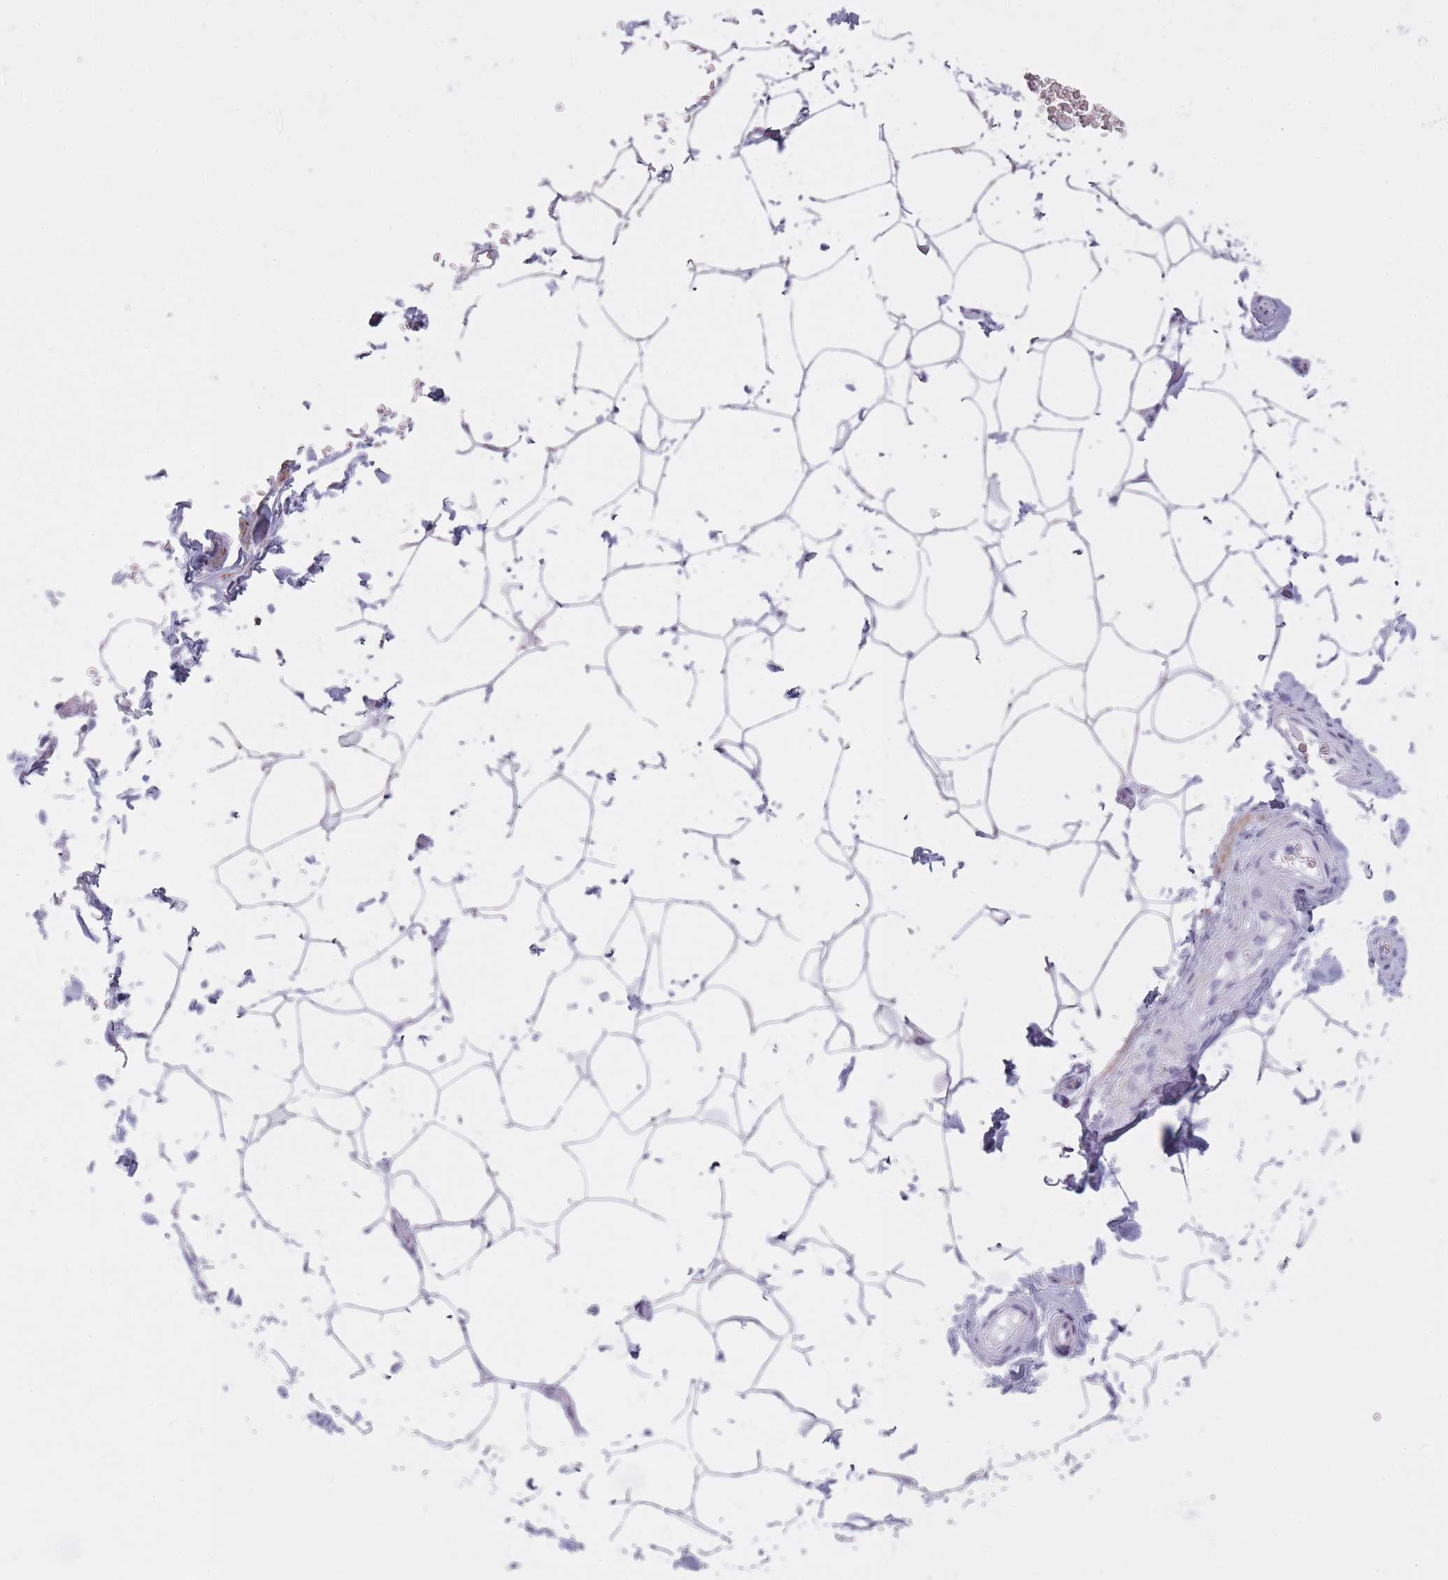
{"staining": {"intensity": "negative", "quantity": "none", "location": "none"}, "tissue": "adipose tissue", "cell_type": "Adipocytes", "image_type": "normal", "snomed": [{"axis": "morphology", "description": "Normal tissue, NOS"}, {"axis": "topography", "description": "Soft tissue"}, {"axis": "topography", "description": "Adipose tissue"}, {"axis": "topography", "description": "Vascular tissue"}, {"axis": "topography", "description": "Peripheral nerve tissue"}], "caption": "An immunohistochemistry (IHC) photomicrograph of unremarkable adipose tissue is shown. There is no staining in adipocytes of adipose tissue. The staining is performed using DAB brown chromogen with nuclei counter-stained in using hematoxylin.", "gene": "GOLGA6A", "patient": {"sex": "male", "age": 46}}